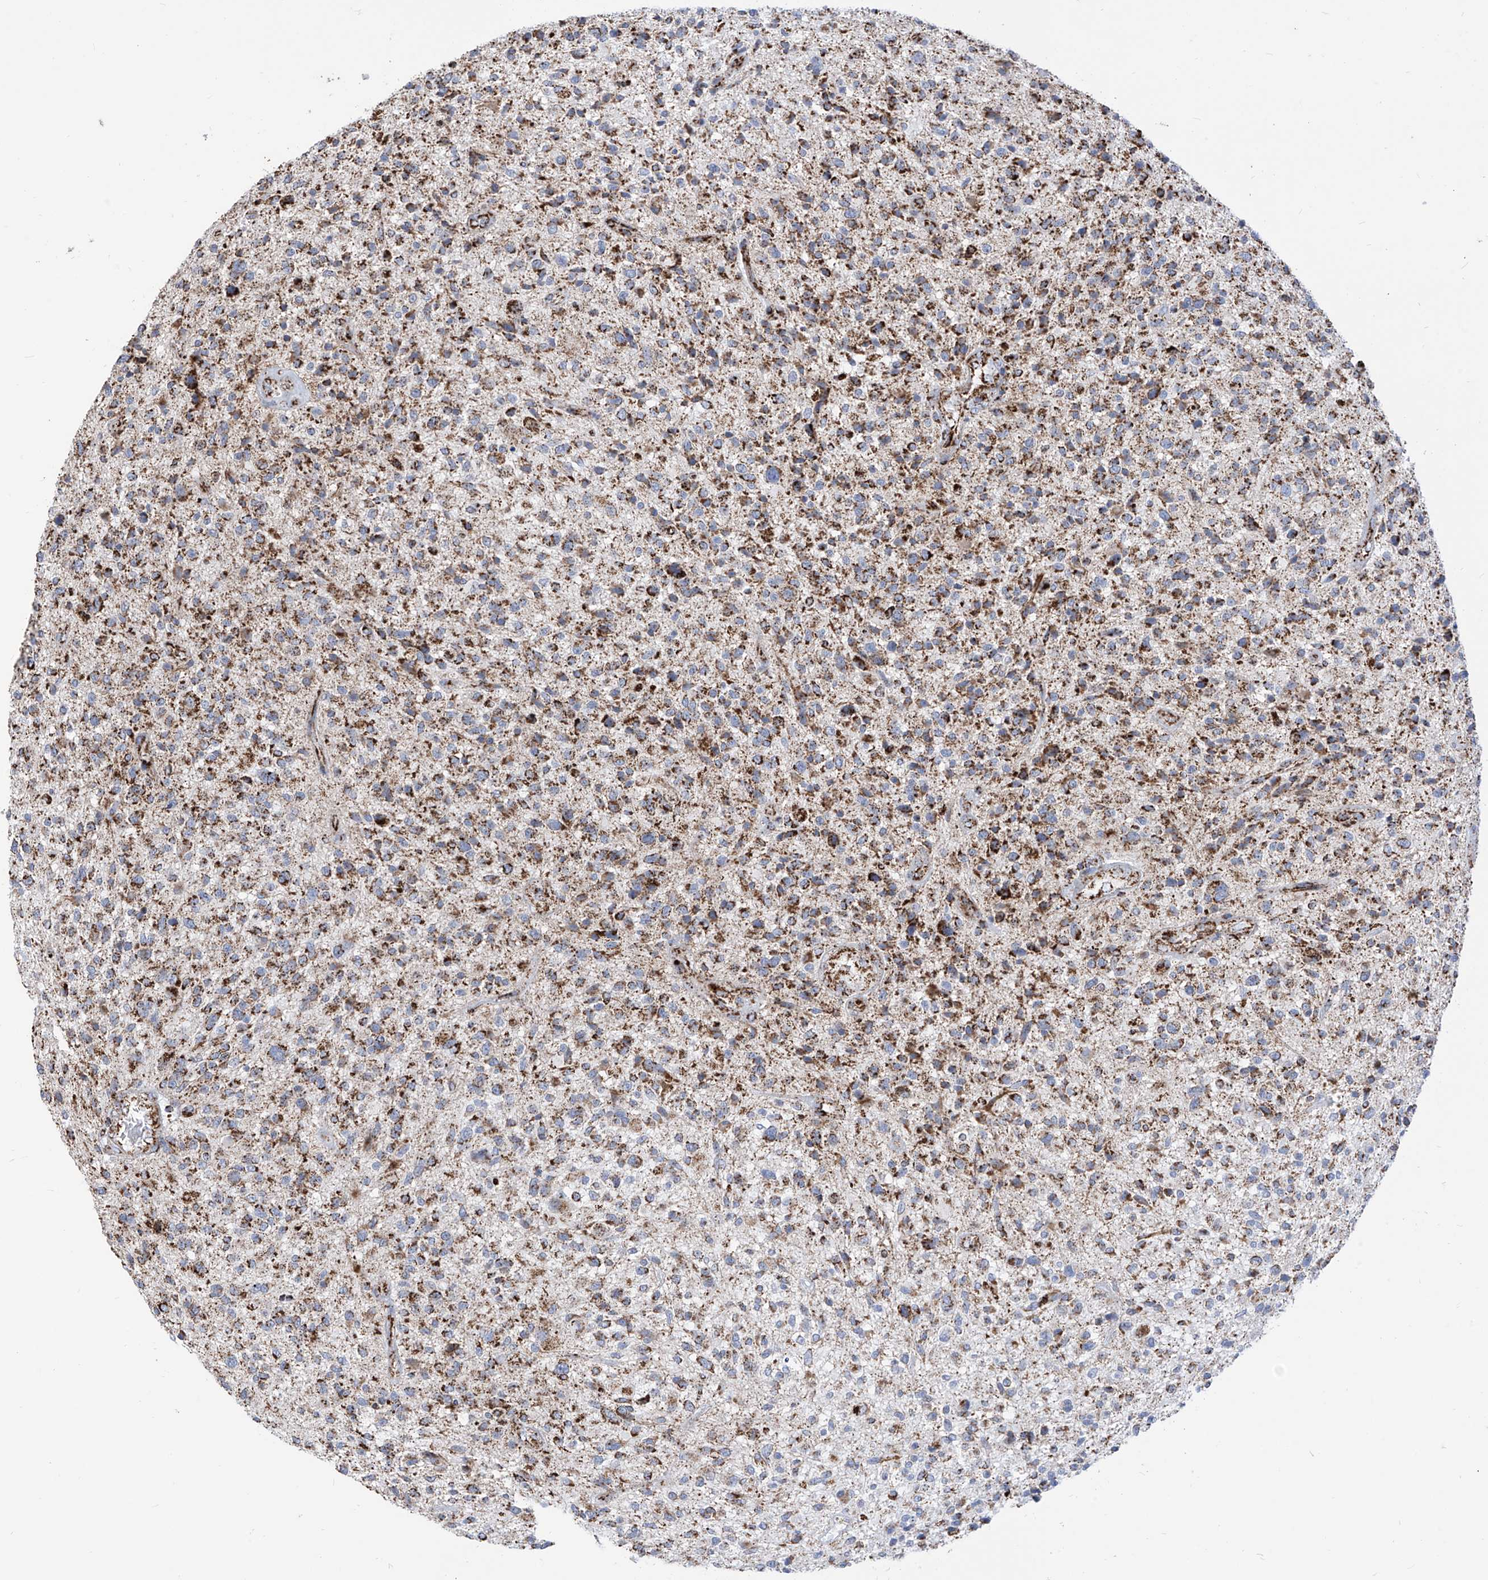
{"staining": {"intensity": "strong", "quantity": "25%-75%", "location": "cytoplasmic/membranous"}, "tissue": "glioma", "cell_type": "Tumor cells", "image_type": "cancer", "snomed": [{"axis": "morphology", "description": "Glioma, malignant, High grade"}, {"axis": "topography", "description": "Brain"}], "caption": "Strong cytoplasmic/membranous staining is identified in approximately 25%-75% of tumor cells in malignant glioma (high-grade).", "gene": "COX5B", "patient": {"sex": "male", "age": 47}}